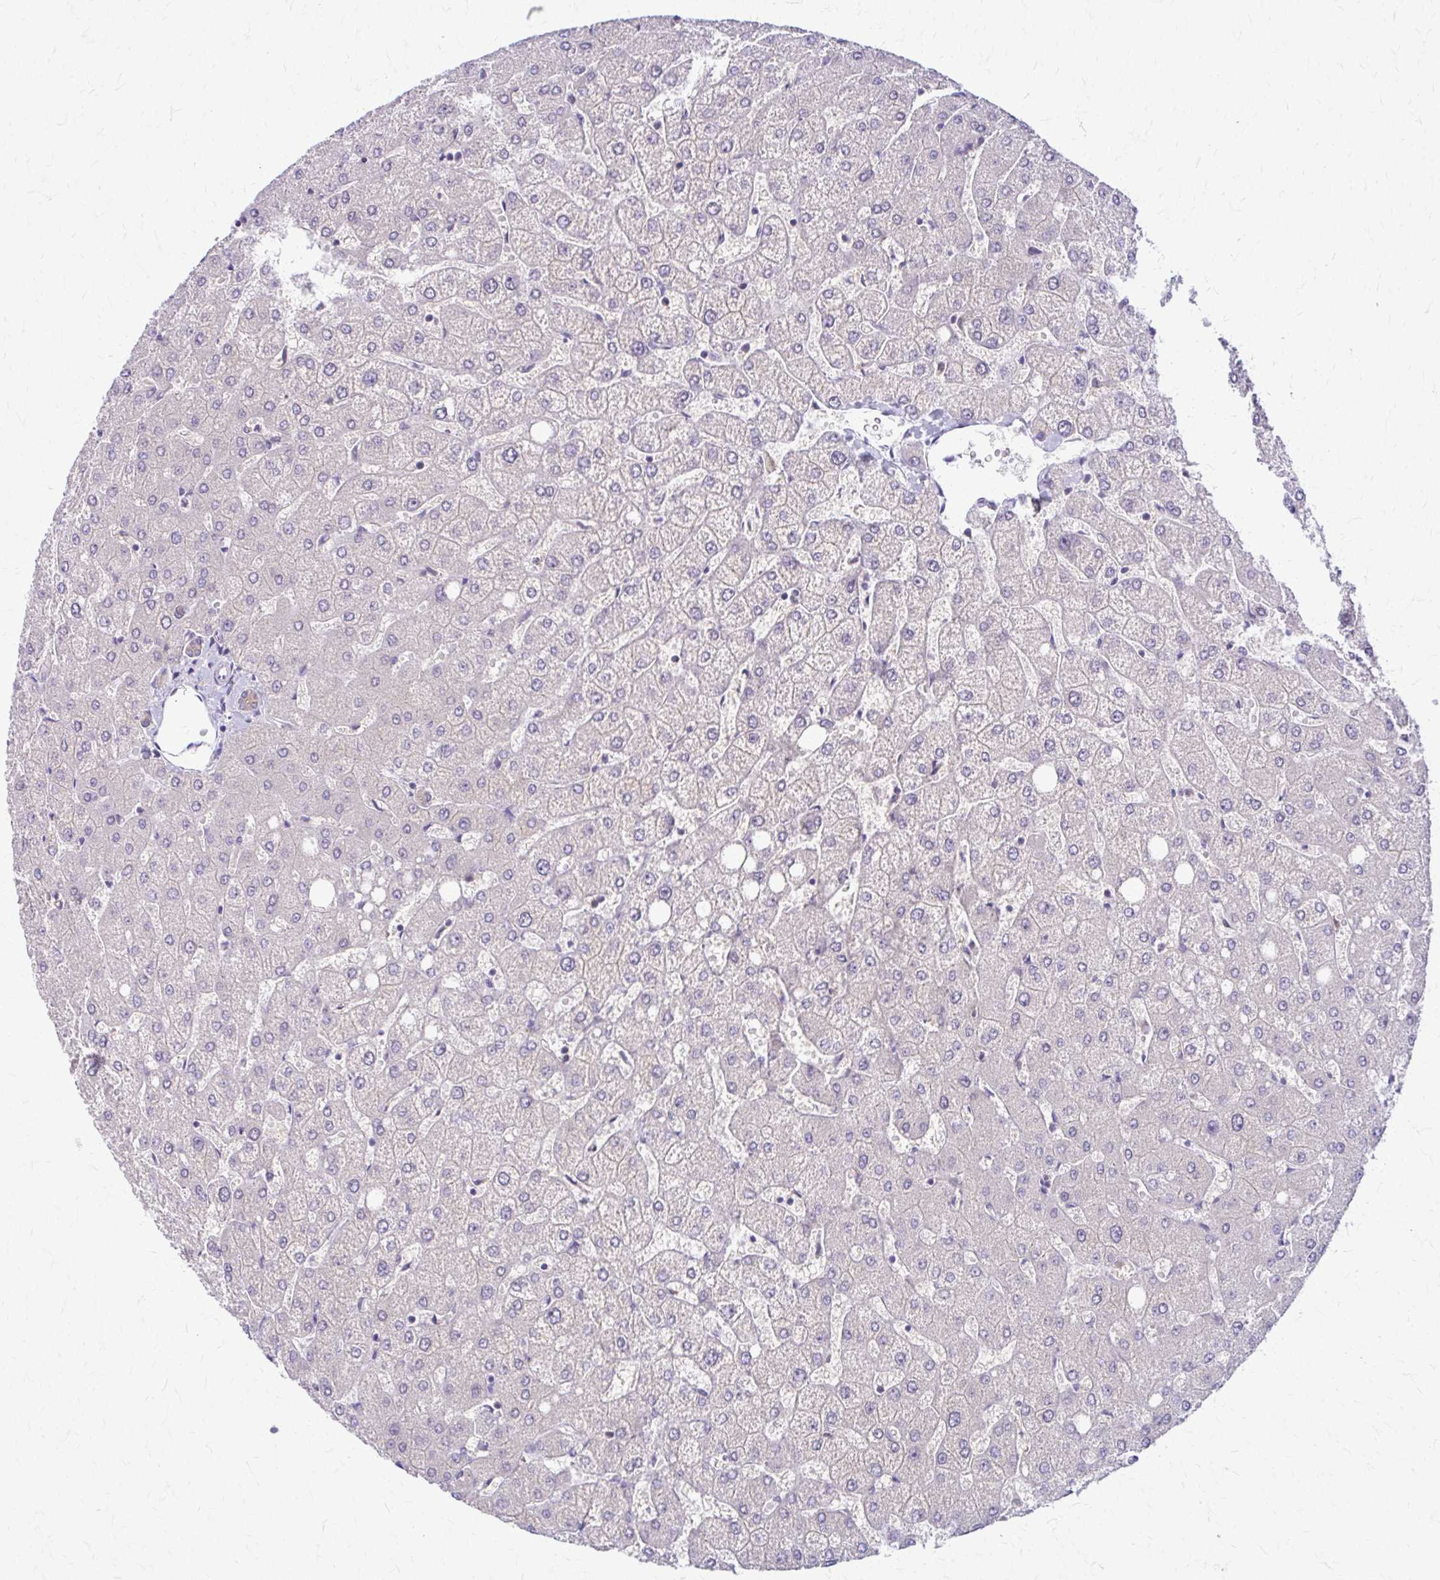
{"staining": {"intensity": "negative", "quantity": "none", "location": "none"}, "tissue": "liver", "cell_type": "Cholangiocytes", "image_type": "normal", "snomed": [{"axis": "morphology", "description": "Normal tissue, NOS"}, {"axis": "topography", "description": "Liver"}], "caption": "The image reveals no significant staining in cholangiocytes of liver. The staining was performed using DAB (3,3'-diaminobenzidine) to visualize the protein expression in brown, while the nuclei were stained in blue with hematoxylin (Magnification: 20x).", "gene": "PIK3AP1", "patient": {"sex": "female", "age": 54}}